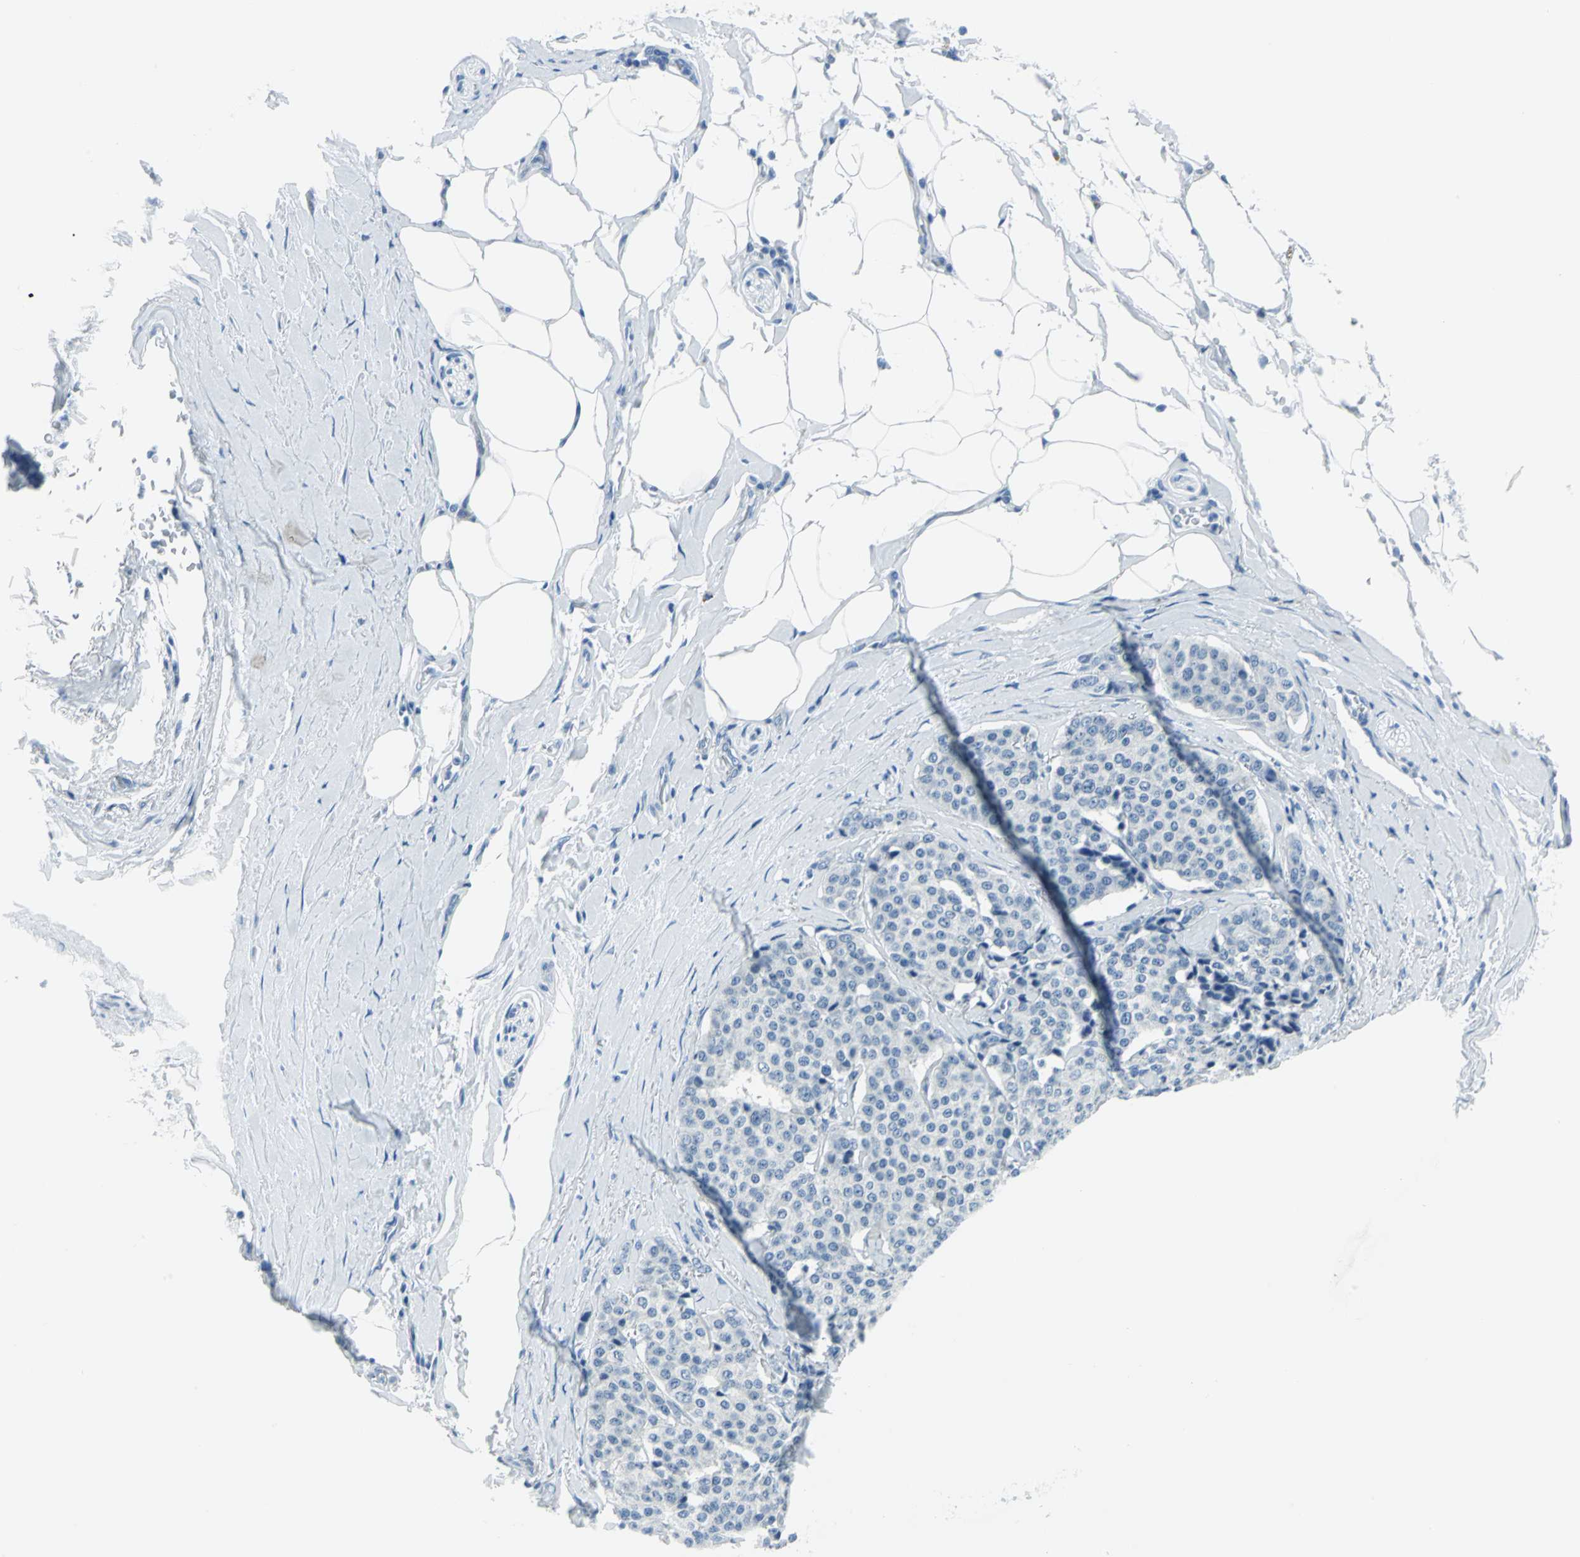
{"staining": {"intensity": "negative", "quantity": "none", "location": "none"}, "tissue": "carcinoid", "cell_type": "Tumor cells", "image_type": "cancer", "snomed": [{"axis": "morphology", "description": "Carcinoid, malignant, NOS"}, {"axis": "topography", "description": "Colon"}], "caption": "Immunohistochemistry (IHC) photomicrograph of neoplastic tissue: human carcinoid stained with DAB (3,3'-diaminobenzidine) reveals no significant protein staining in tumor cells. Nuclei are stained in blue.", "gene": "DNAI2", "patient": {"sex": "female", "age": 61}}